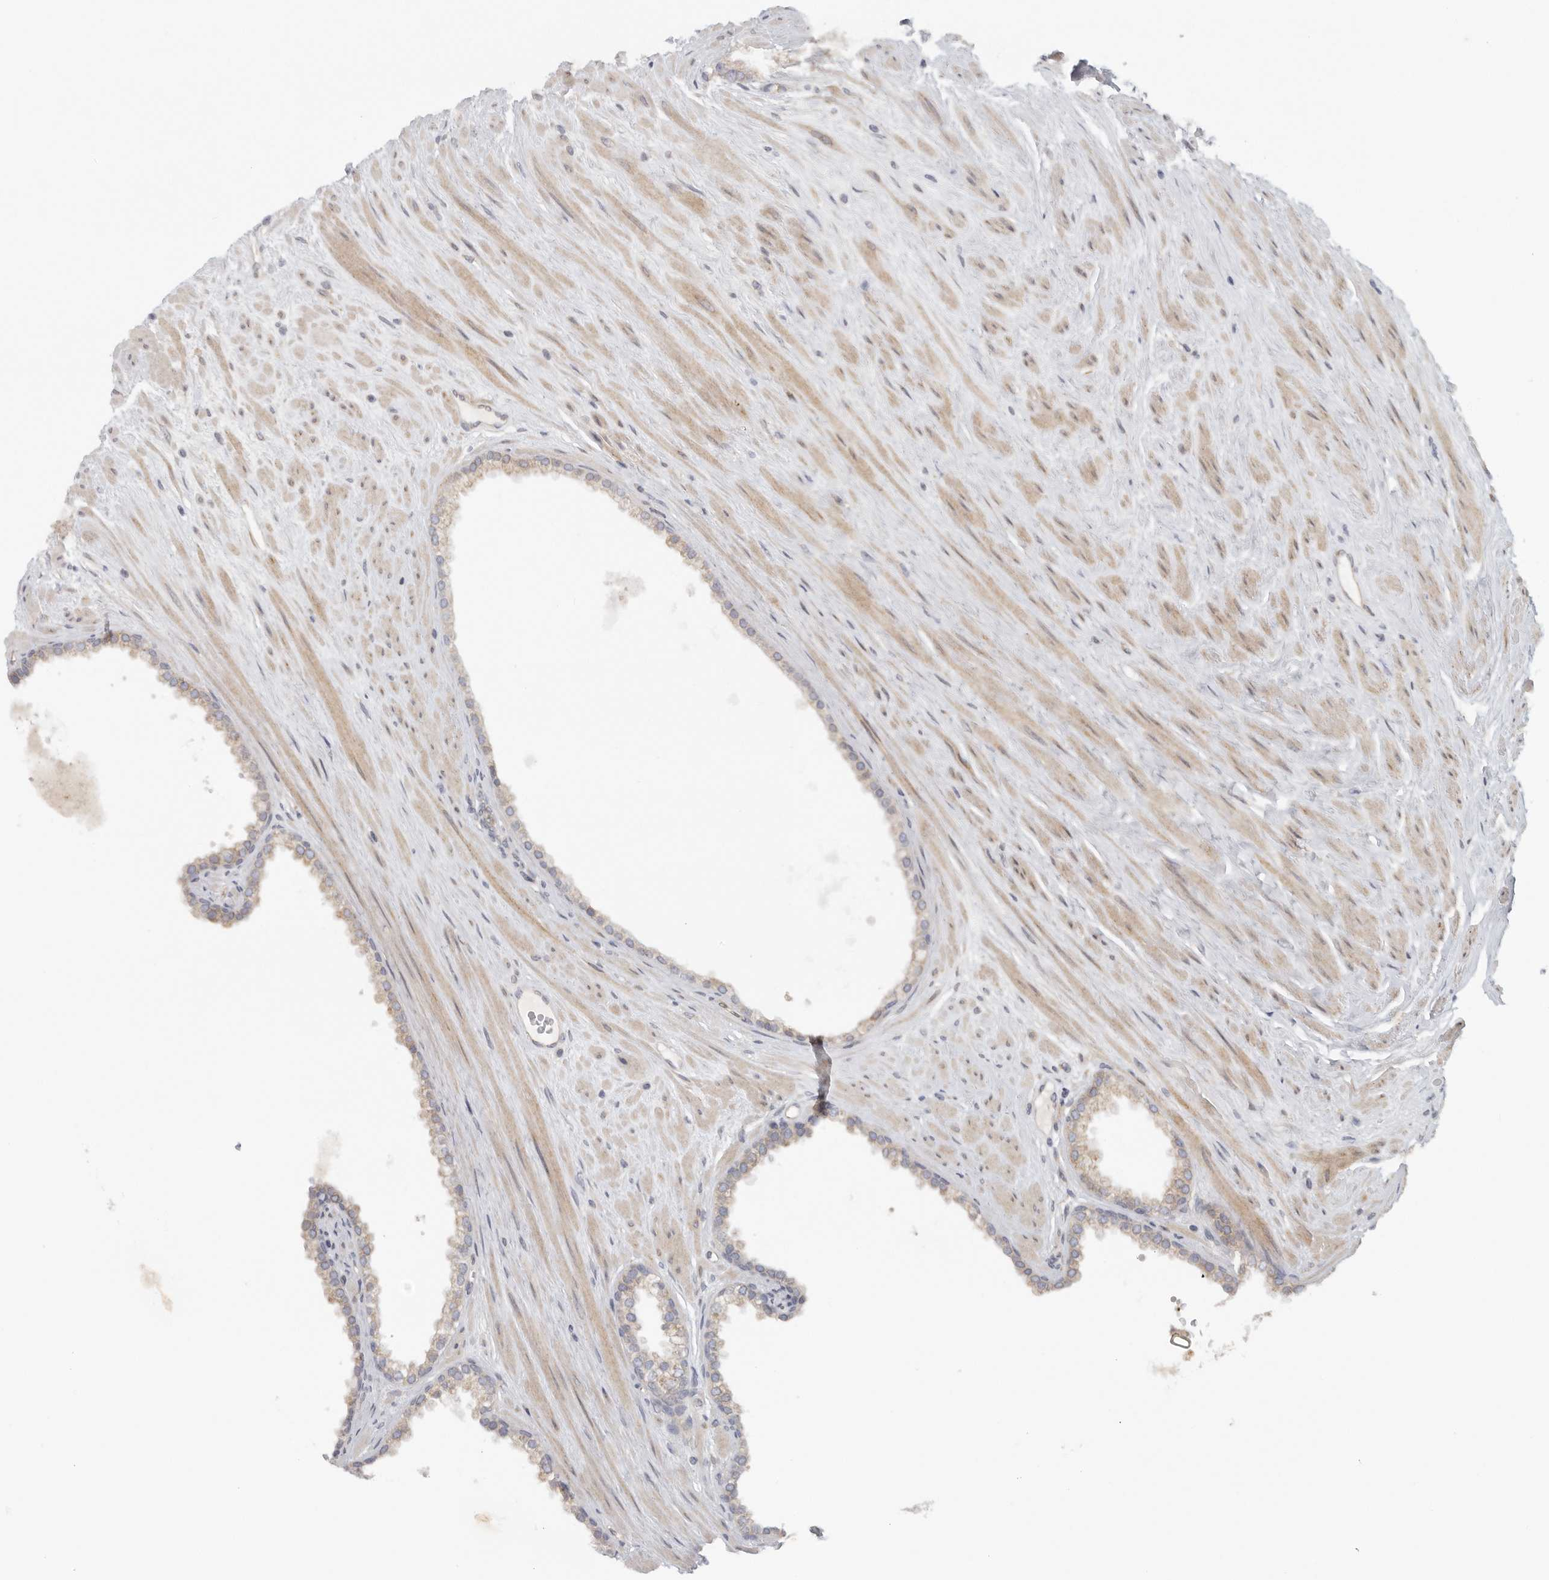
{"staining": {"intensity": "moderate", "quantity": "<25%", "location": "cytoplasmic/membranous"}, "tissue": "prostate cancer", "cell_type": "Tumor cells", "image_type": "cancer", "snomed": [{"axis": "morphology", "description": "Adenocarcinoma, Low grade"}, {"axis": "topography", "description": "Prostate"}], "caption": "Immunohistochemical staining of low-grade adenocarcinoma (prostate) shows low levels of moderate cytoplasmic/membranous expression in about <25% of tumor cells. (DAB (3,3'-diaminobenzidine) IHC, brown staining for protein, blue staining for nuclei).", "gene": "BCAP29", "patient": {"sex": "male", "age": 62}}